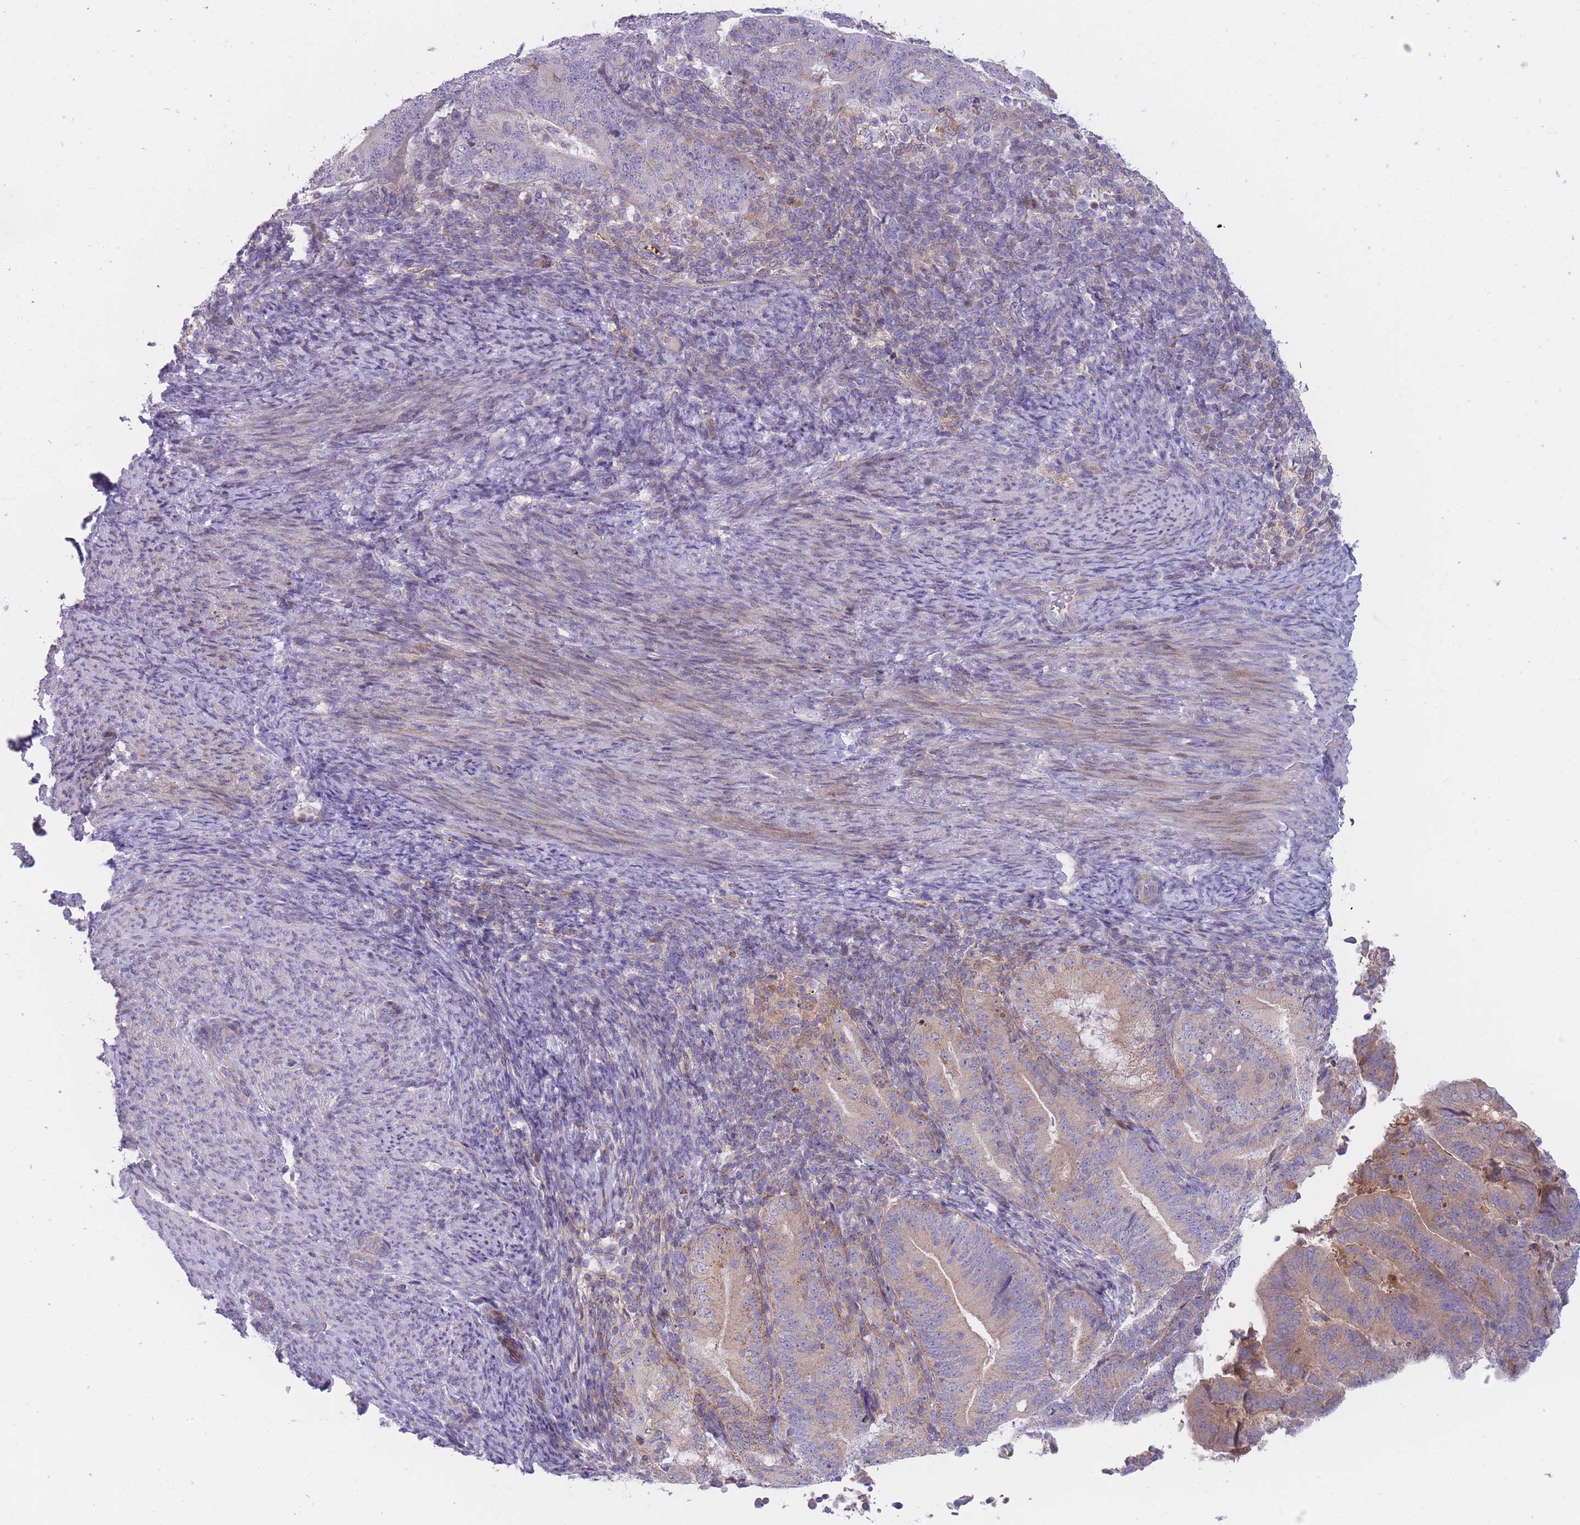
{"staining": {"intensity": "negative", "quantity": "none", "location": "none"}, "tissue": "endometrial cancer", "cell_type": "Tumor cells", "image_type": "cancer", "snomed": [{"axis": "morphology", "description": "Adenocarcinoma, NOS"}, {"axis": "topography", "description": "Endometrium"}], "caption": "This is a micrograph of immunohistochemistry staining of adenocarcinoma (endometrial), which shows no staining in tumor cells.", "gene": "PDE4A", "patient": {"sex": "female", "age": 70}}